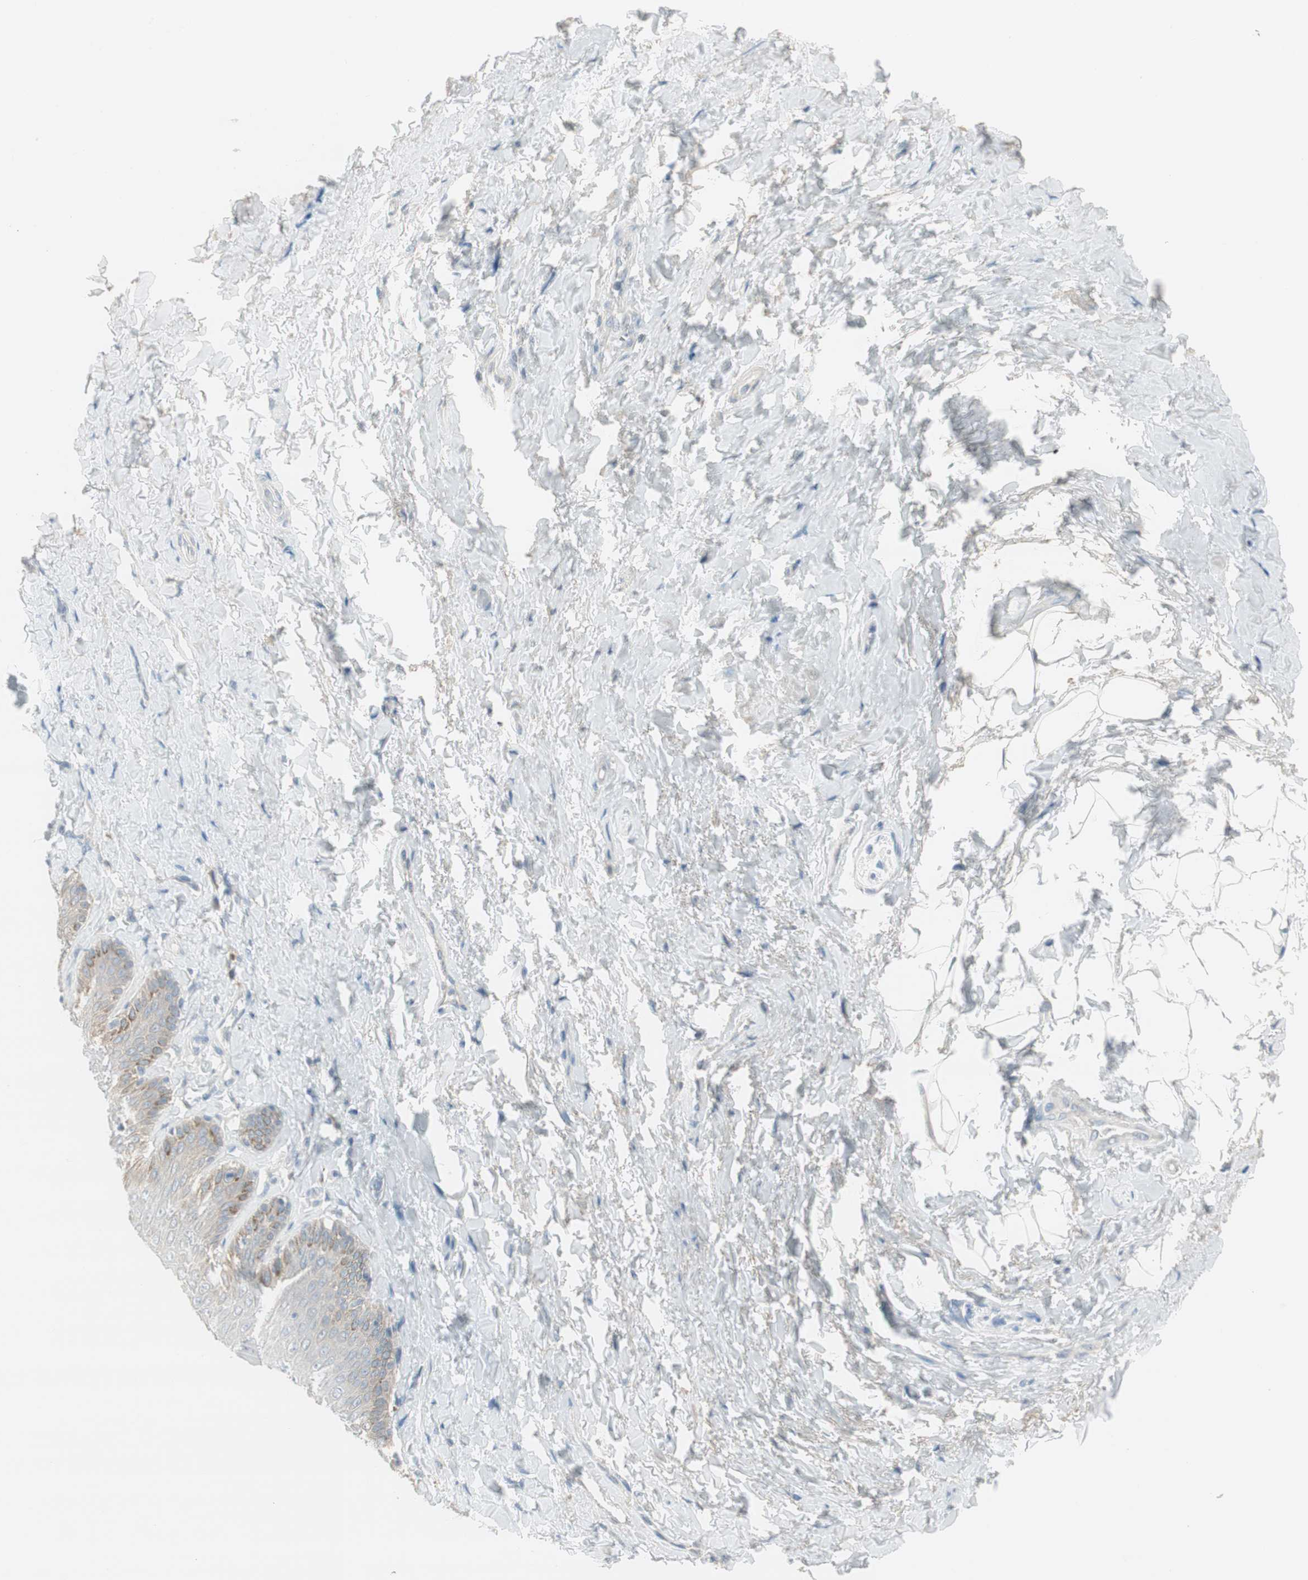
{"staining": {"intensity": "negative", "quantity": "none", "location": "none"}, "tissue": "skin", "cell_type": "Epidermal cells", "image_type": "normal", "snomed": [{"axis": "morphology", "description": "Normal tissue, NOS"}, {"axis": "topography", "description": "Anal"}], "caption": "DAB immunohistochemical staining of unremarkable skin displays no significant expression in epidermal cells. The staining was performed using DAB (3,3'-diaminobenzidine) to visualize the protein expression in brown, while the nuclei were stained in blue with hematoxylin (Magnification: 20x).", "gene": "EVA1A", "patient": {"sex": "male", "age": 69}}